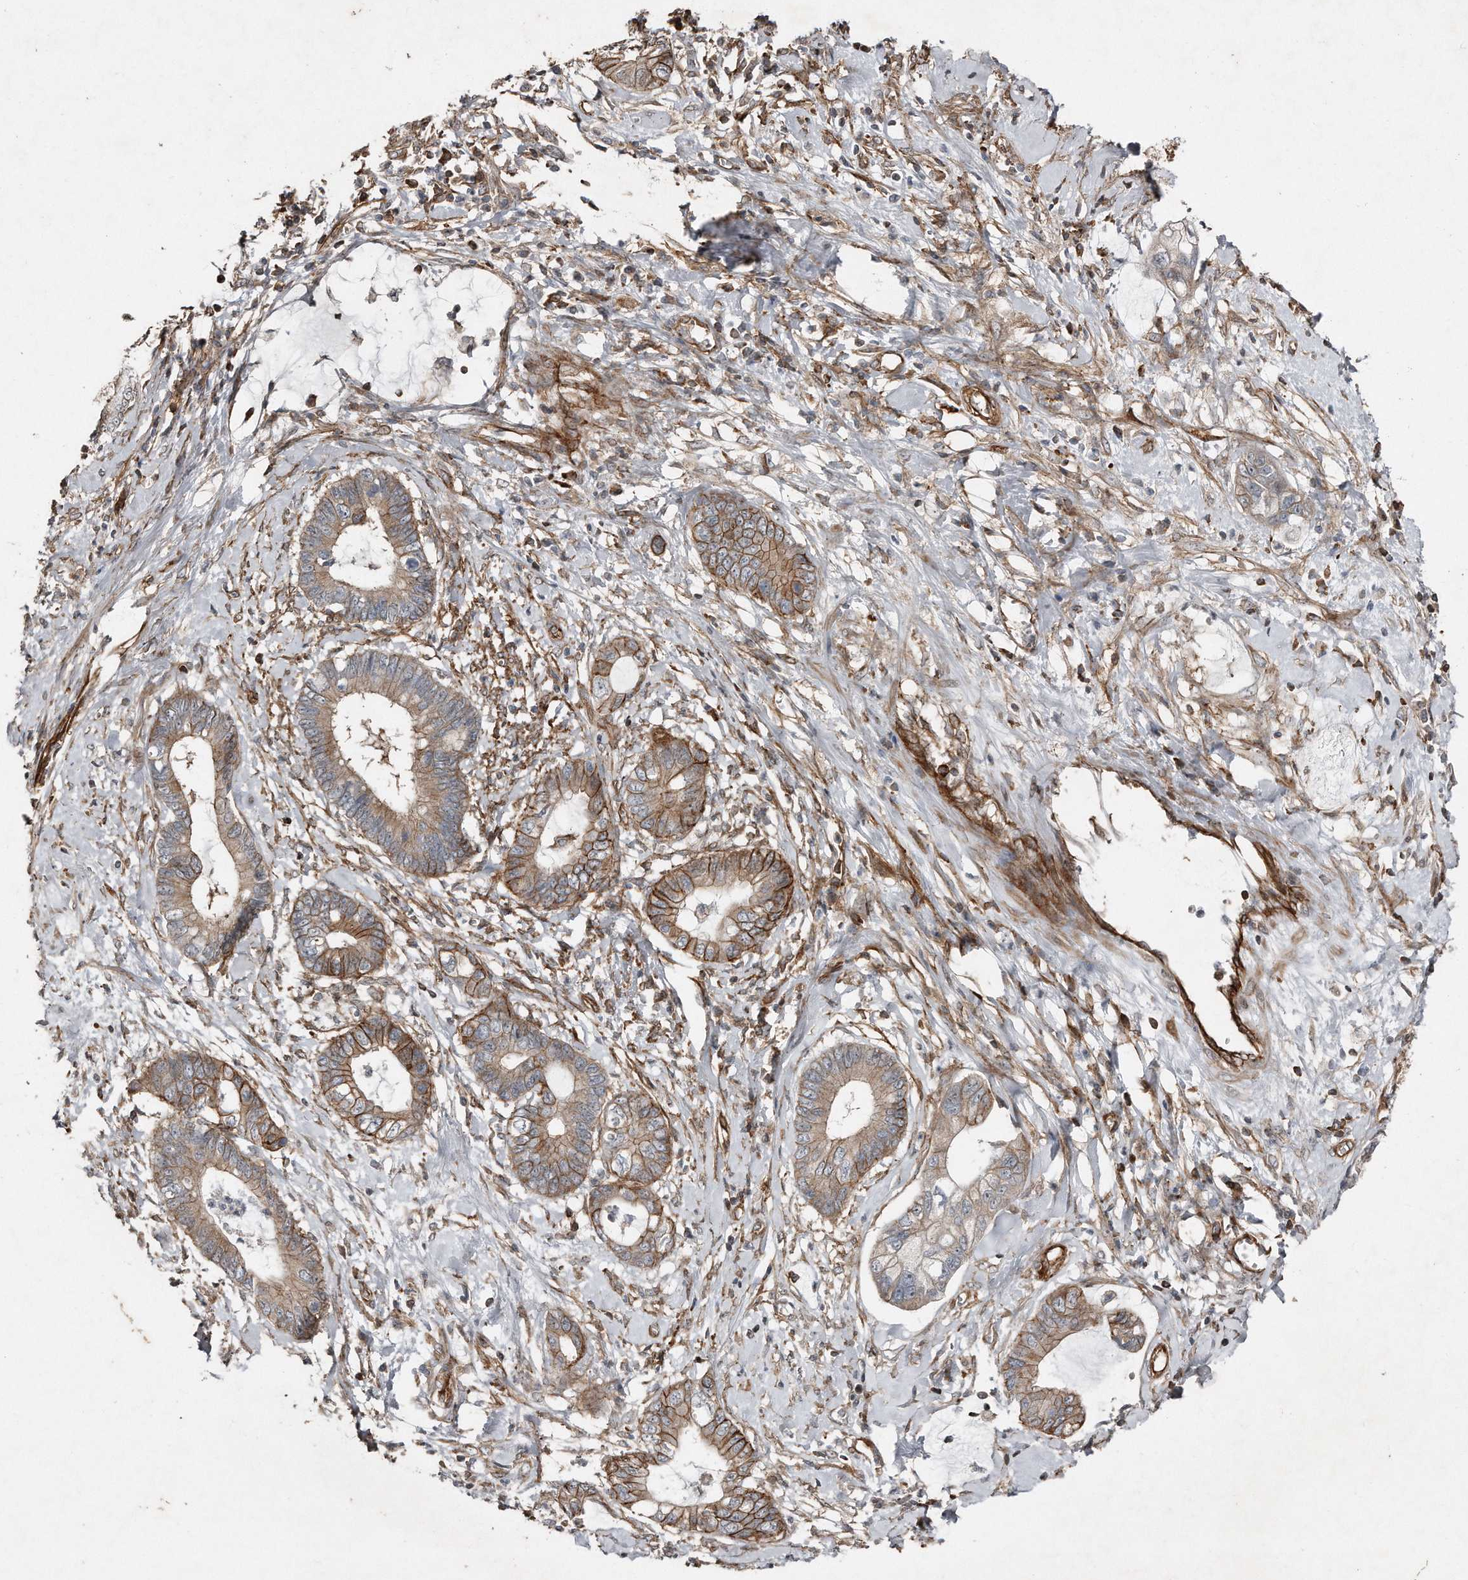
{"staining": {"intensity": "moderate", "quantity": ">75%", "location": "cytoplasmic/membranous"}, "tissue": "cervical cancer", "cell_type": "Tumor cells", "image_type": "cancer", "snomed": [{"axis": "morphology", "description": "Adenocarcinoma, NOS"}, {"axis": "topography", "description": "Cervix"}], "caption": "Tumor cells reveal moderate cytoplasmic/membranous positivity in approximately >75% of cells in adenocarcinoma (cervical).", "gene": "SNAP47", "patient": {"sex": "female", "age": 44}}